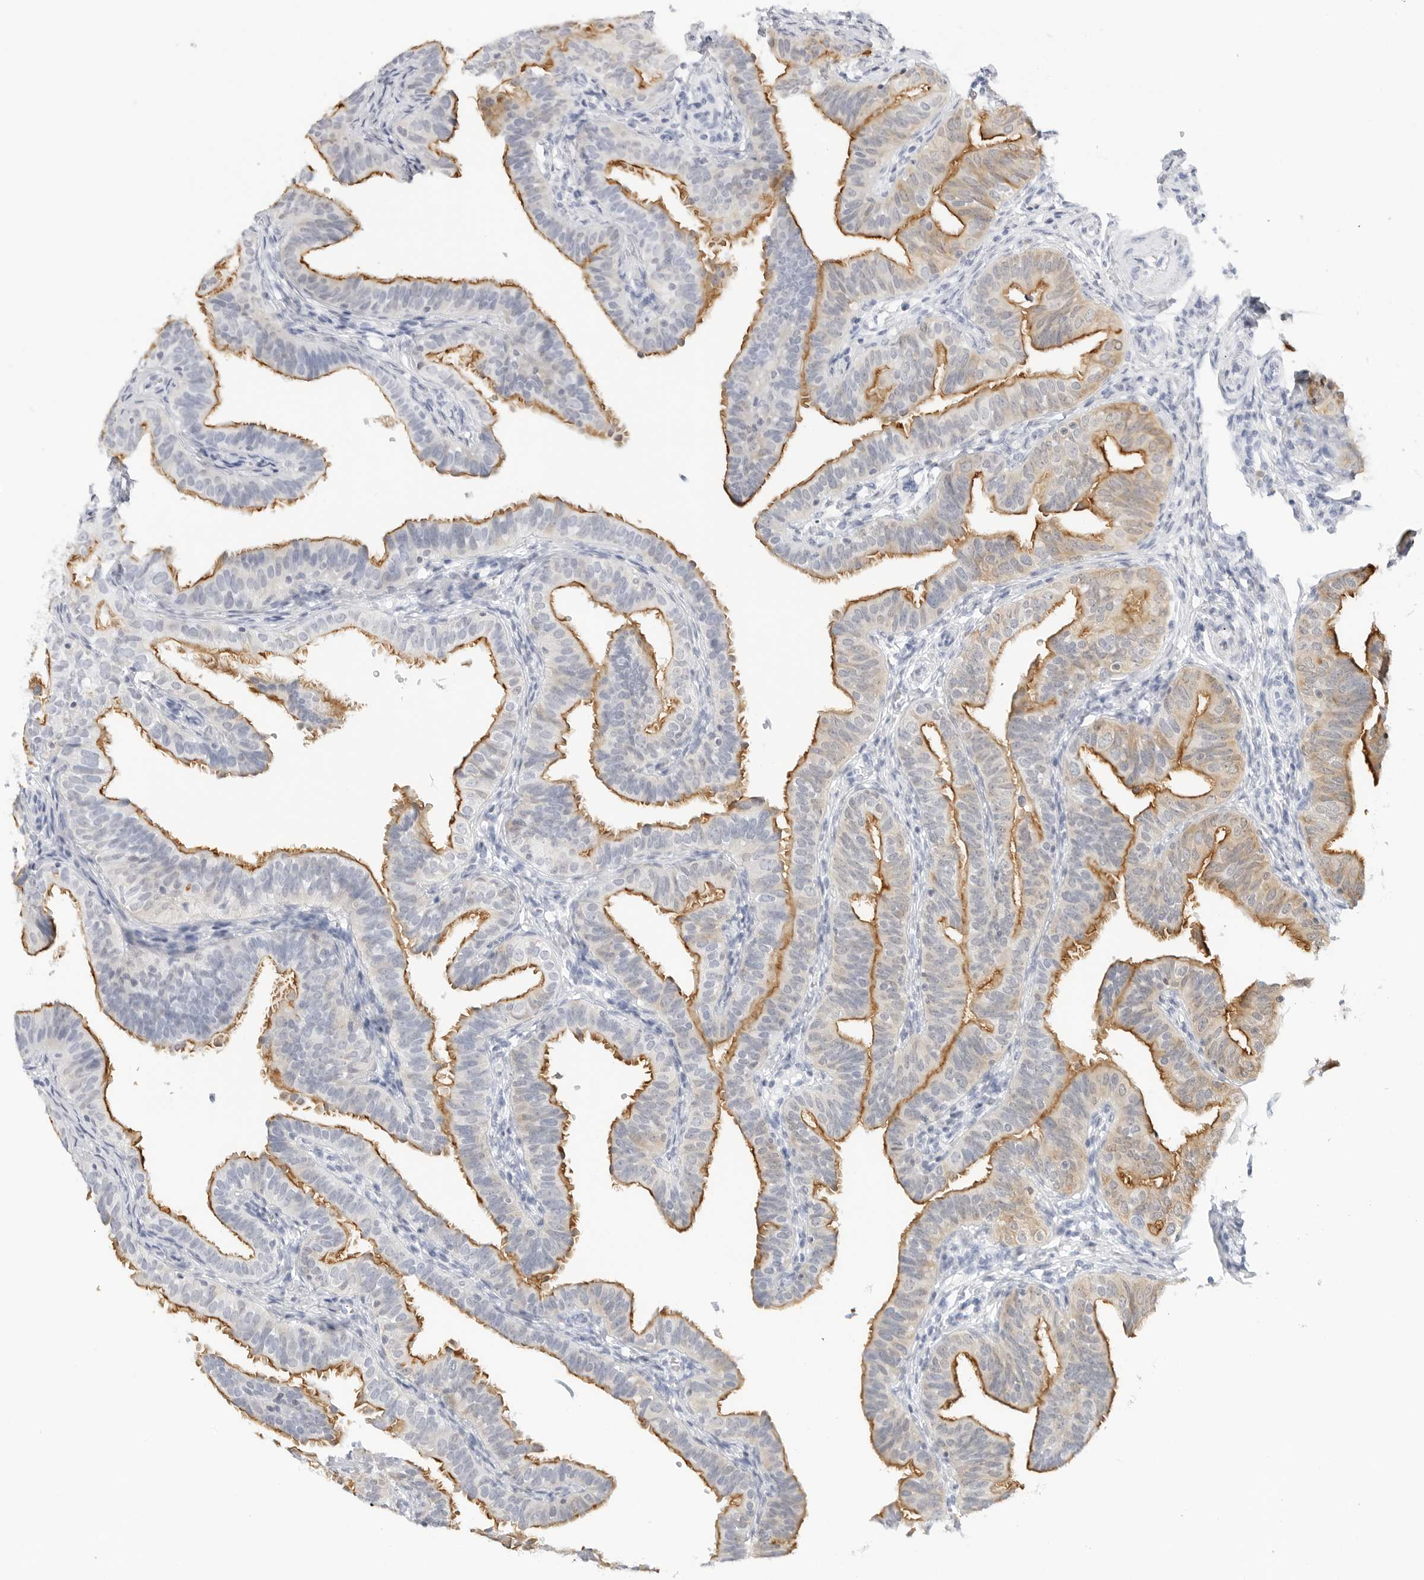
{"staining": {"intensity": "strong", "quantity": ">75%", "location": "cytoplasmic/membranous"}, "tissue": "fallopian tube", "cell_type": "Glandular cells", "image_type": "normal", "snomed": [{"axis": "morphology", "description": "Normal tissue, NOS"}, {"axis": "topography", "description": "Fallopian tube"}], "caption": "Glandular cells show high levels of strong cytoplasmic/membranous staining in about >75% of cells in benign human fallopian tube.", "gene": "SLC9A3R1", "patient": {"sex": "female", "age": 35}}